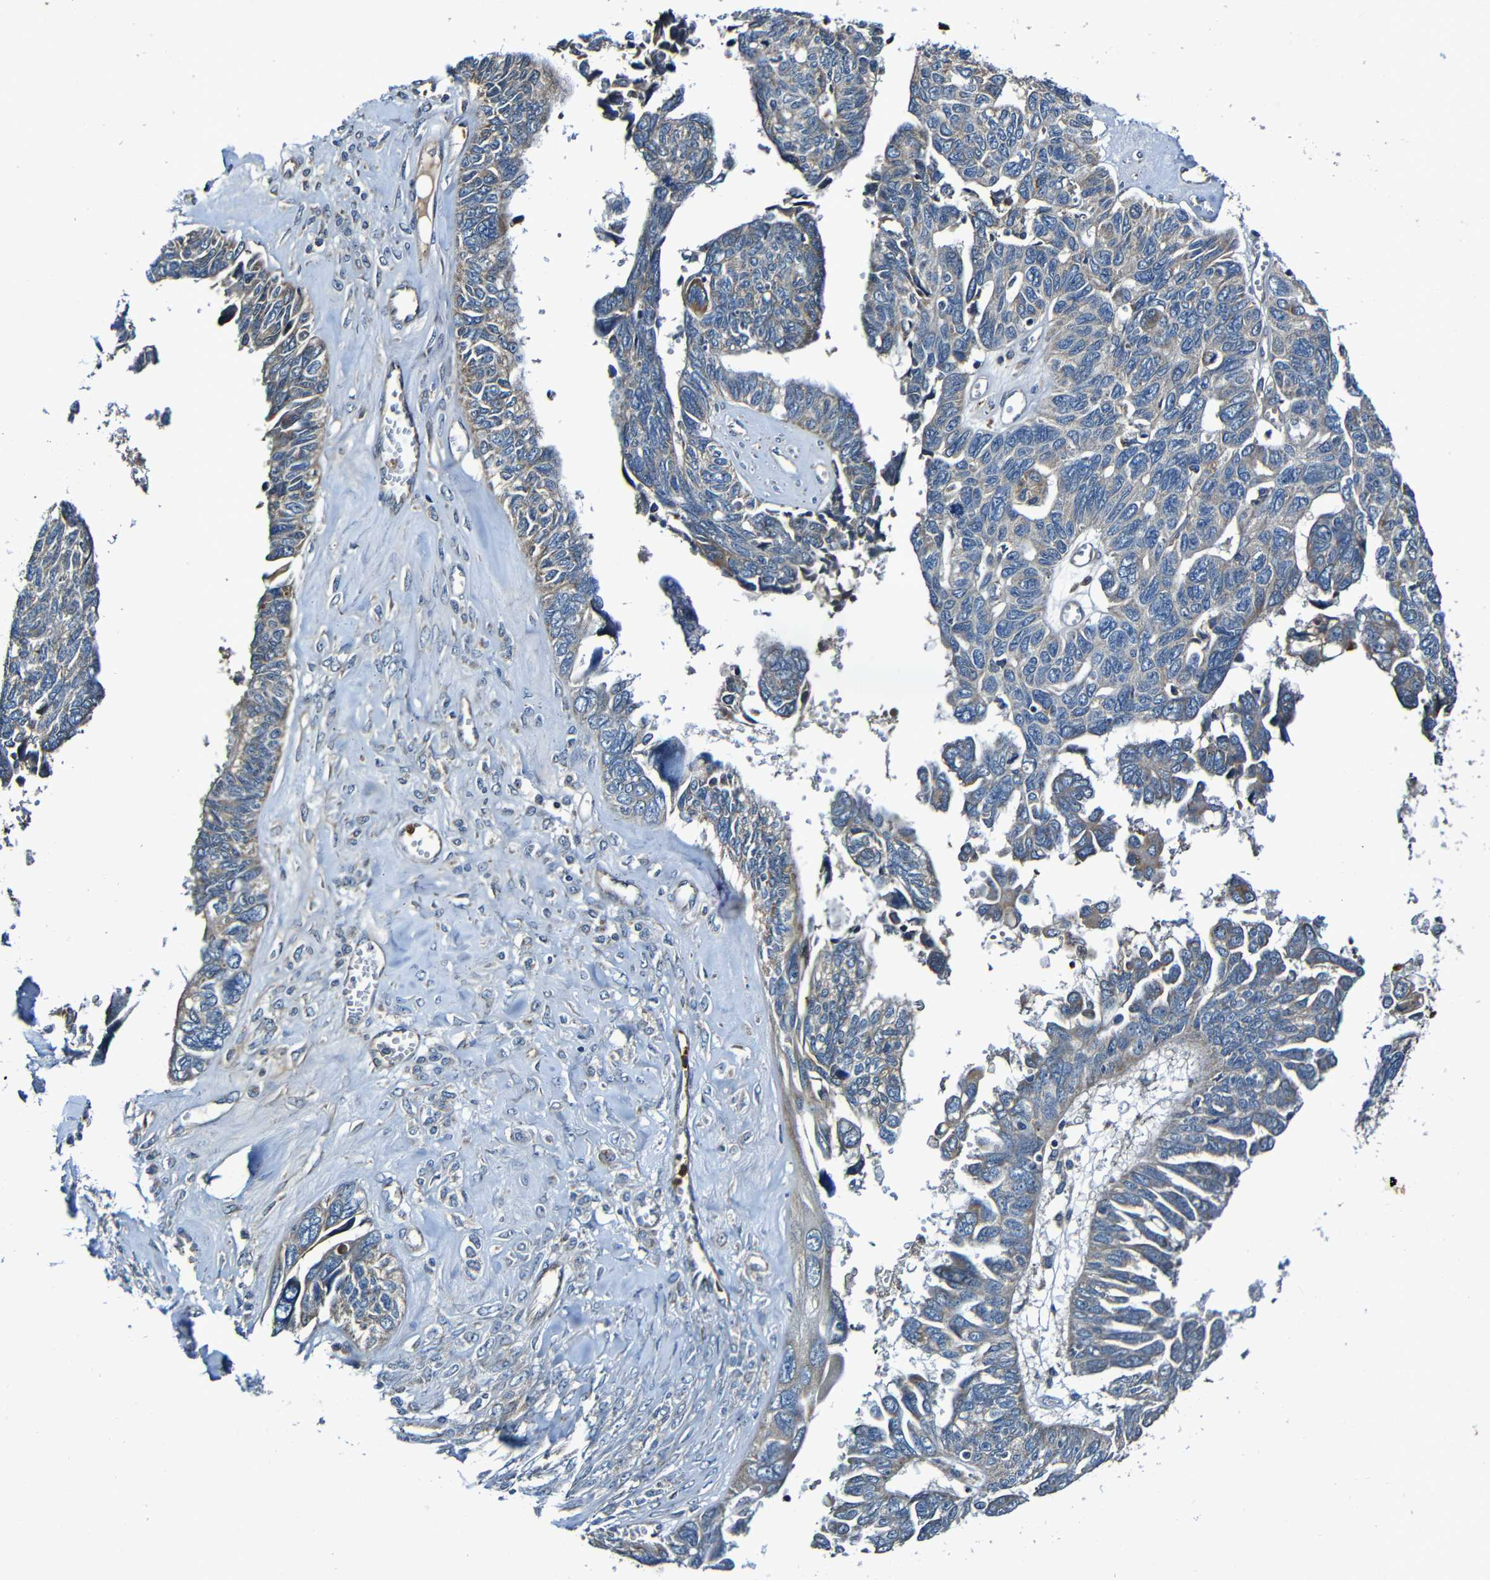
{"staining": {"intensity": "weak", "quantity": "25%-75%", "location": "cytoplasmic/membranous"}, "tissue": "ovarian cancer", "cell_type": "Tumor cells", "image_type": "cancer", "snomed": [{"axis": "morphology", "description": "Cystadenocarcinoma, serous, NOS"}, {"axis": "topography", "description": "Ovary"}], "caption": "Immunohistochemistry (IHC) (DAB) staining of serous cystadenocarcinoma (ovarian) displays weak cytoplasmic/membranous protein staining in about 25%-75% of tumor cells.", "gene": "ADAM15", "patient": {"sex": "female", "age": 79}}